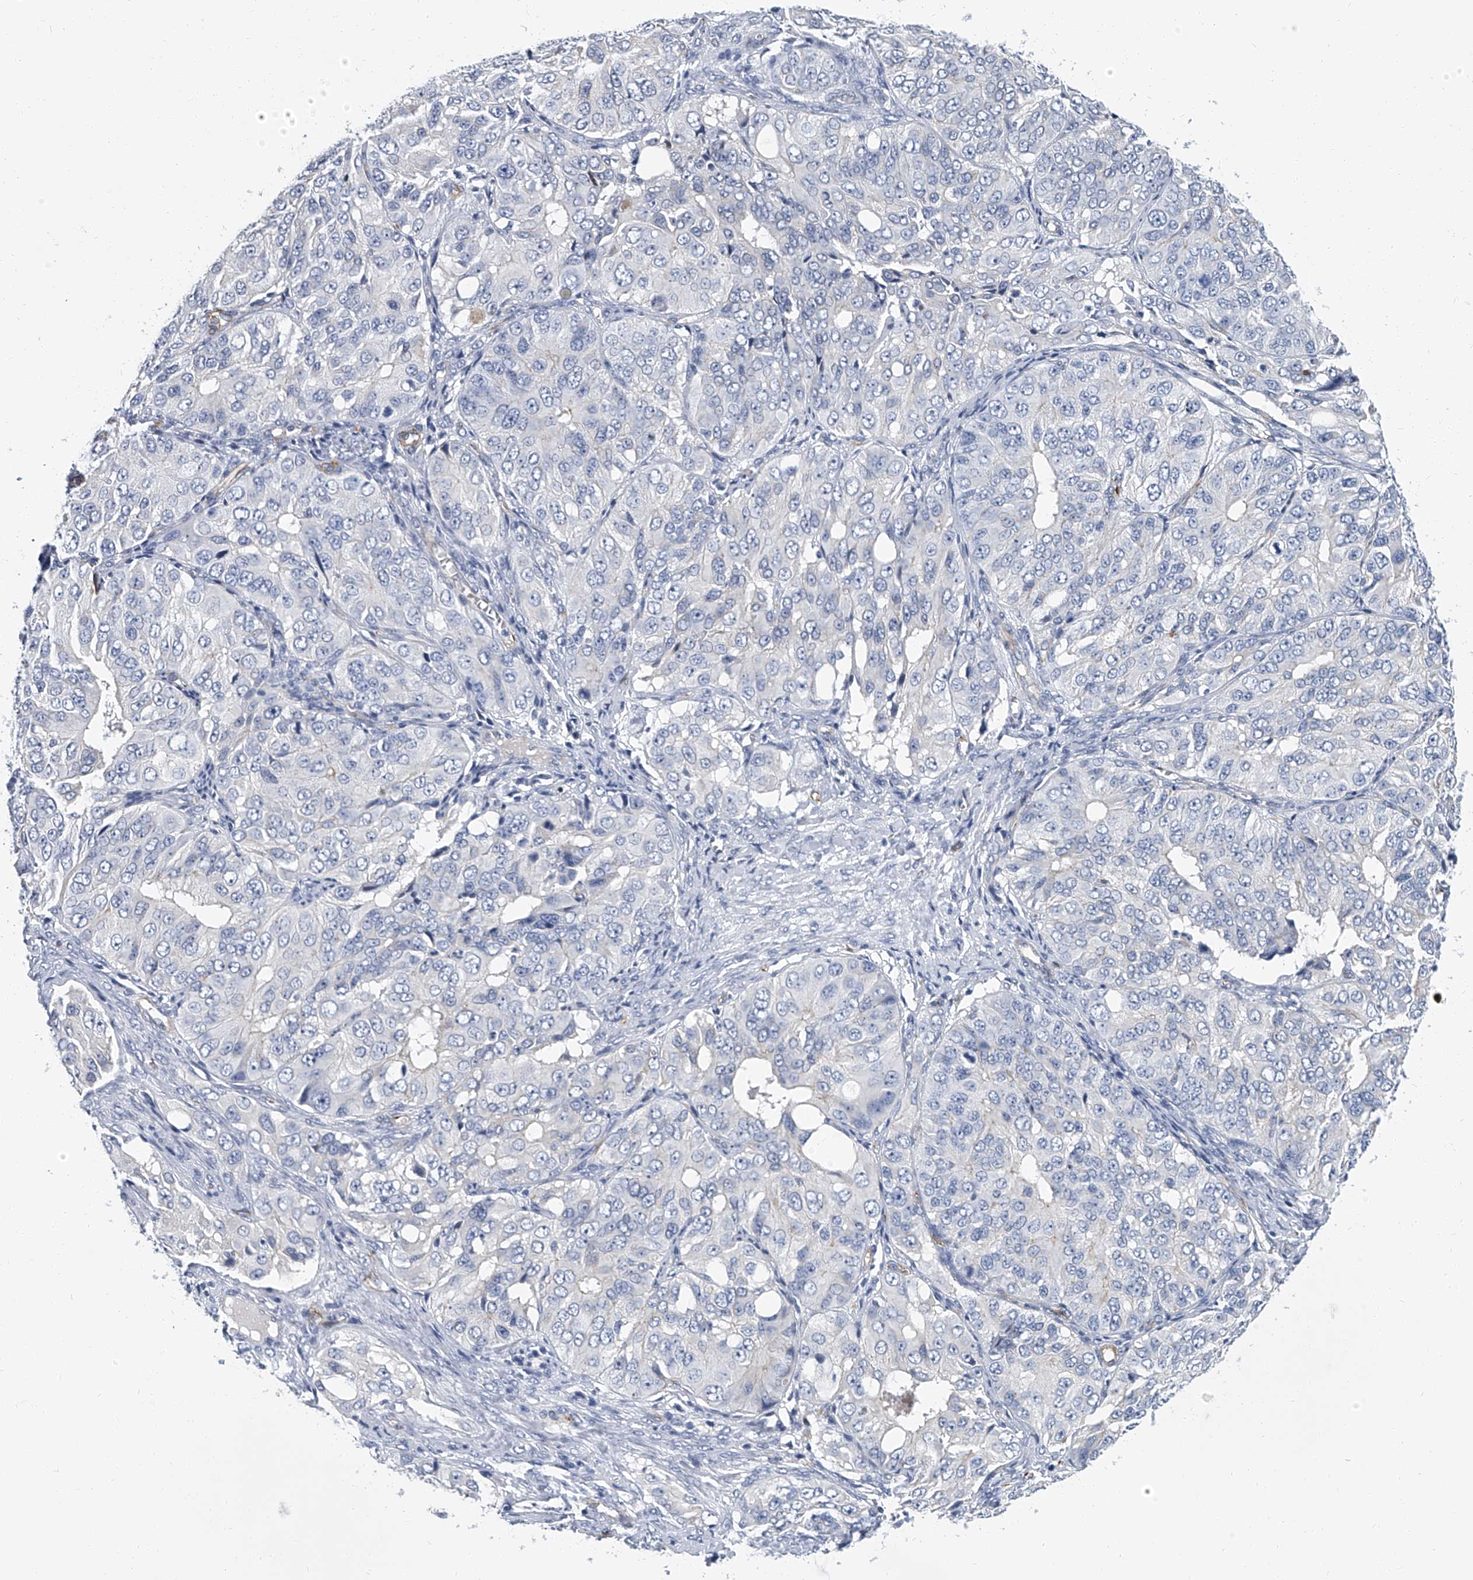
{"staining": {"intensity": "negative", "quantity": "none", "location": "none"}, "tissue": "ovarian cancer", "cell_type": "Tumor cells", "image_type": "cancer", "snomed": [{"axis": "morphology", "description": "Carcinoma, endometroid"}, {"axis": "topography", "description": "Ovary"}], "caption": "Tumor cells are negative for brown protein staining in ovarian cancer.", "gene": "KIRREL1", "patient": {"sex": "female", "age": 51}}